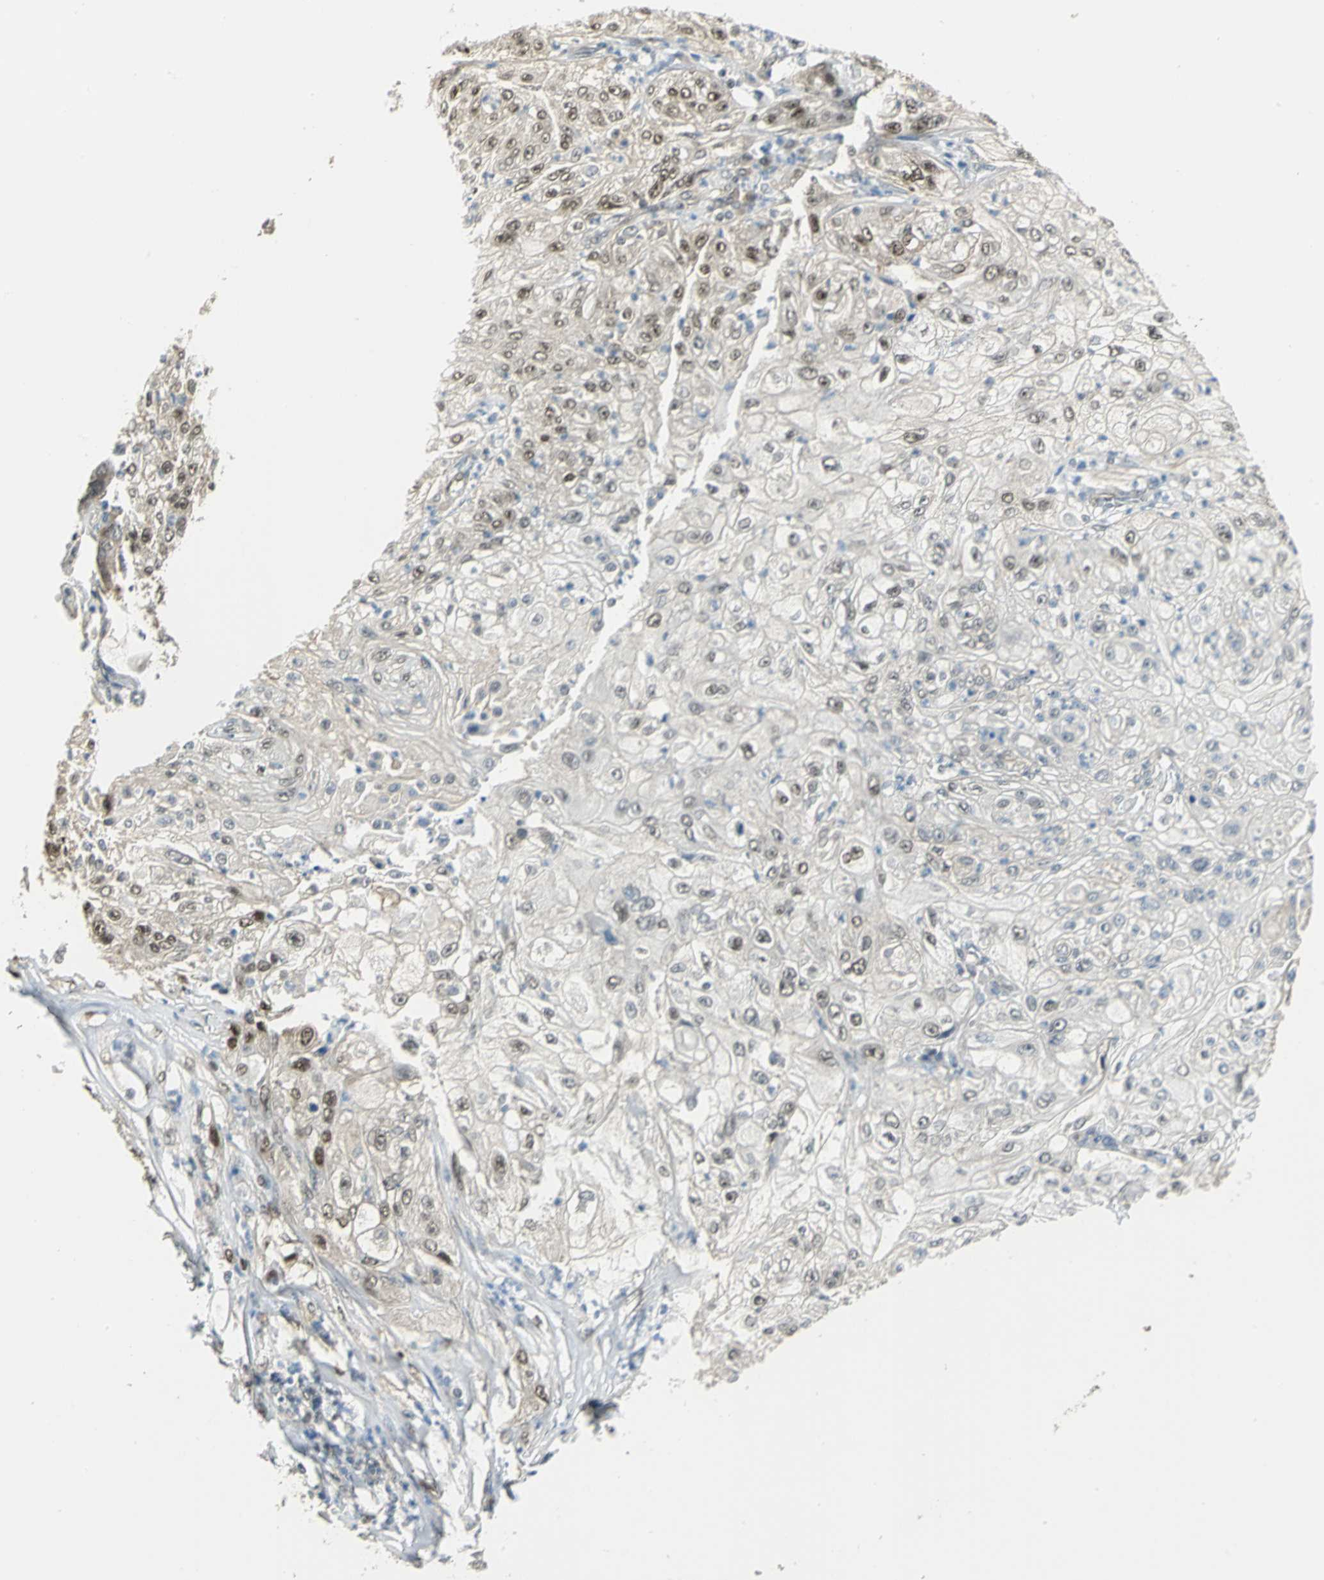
{"staining": {"intensity": "negative", "quantity": "none", "location": "none"}, "tissue": "lung cancer", "cell_type": "Tumor cells", "image_type": "cancer", "snomed": [{"axis": "morphology", "description": "Inflammation, NOS"}, {"axis": "morphology", "description": "Squamous cell carcinoma, NOS"}, {"axis": "topography", "description": "Lymph node"}, {"axis": "topography", "description": "Soft tissue"}, {"axis": "topography", "description": "Lung"}], "caption": "The photomicrograph reveals no significant positivity in tumor cells of lung cancer (squamous cell carcinoma).", "gene": "DDX5", "patient": {"sex": "male", "age": 66}}